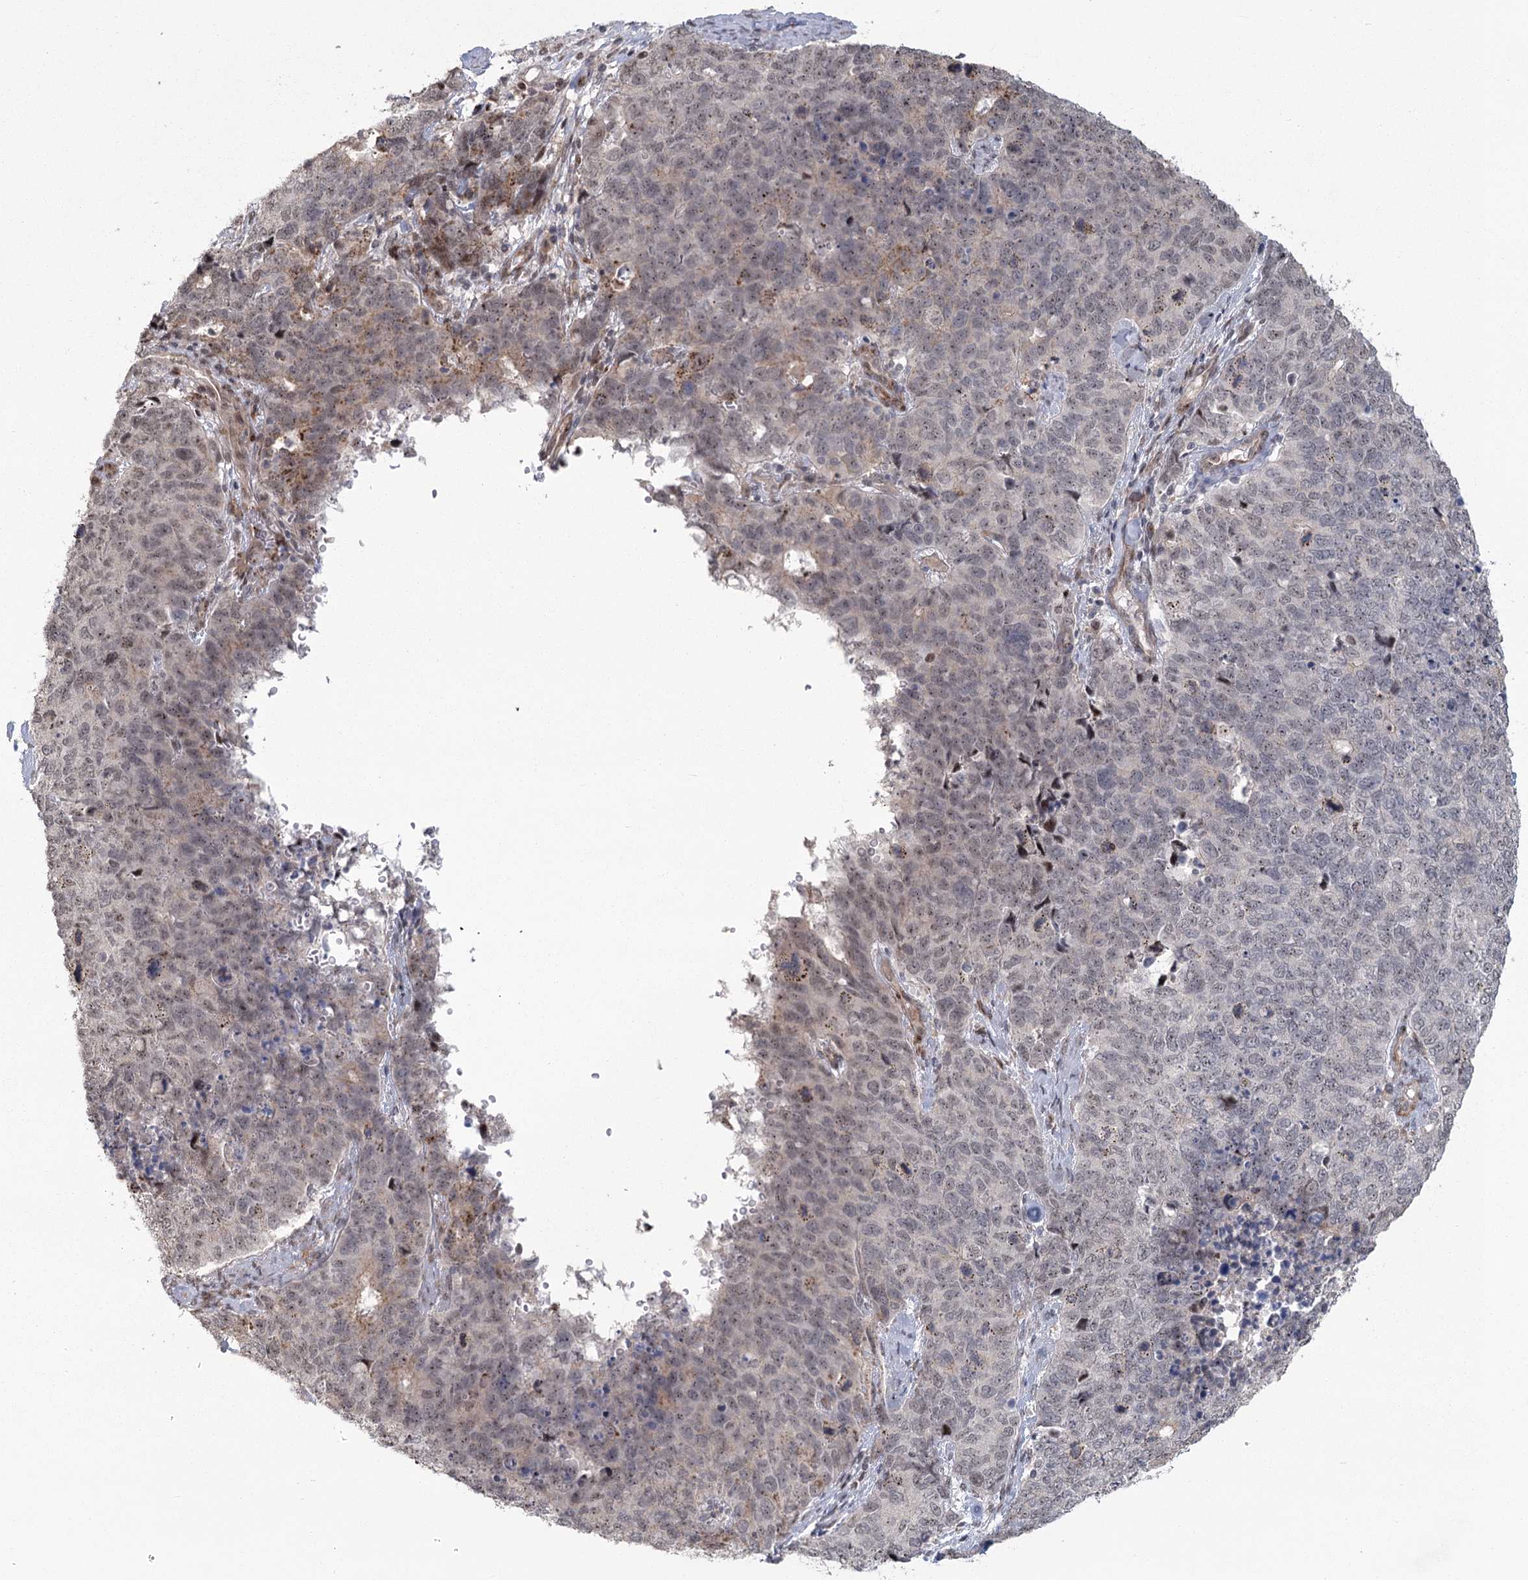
{"staining": {"intensity": "weak", "quantity": "<25%", "location": "nuclear"}, "tissue": "cervical cancer", "cell_type": "Tumor cells", "image_type": "cancer", "snomed": [{"axis": "morphology", "description": "Squamous cell carcinoma, NOS"}, {"axis": "topography", "description": "Cervix"}], "caption": "IHC of cervical cancer (squamous cell carcinoma) shows no staining in tumor cells.", "gene": "PARM1", "patient": {"sex": "female", "age": 63}}